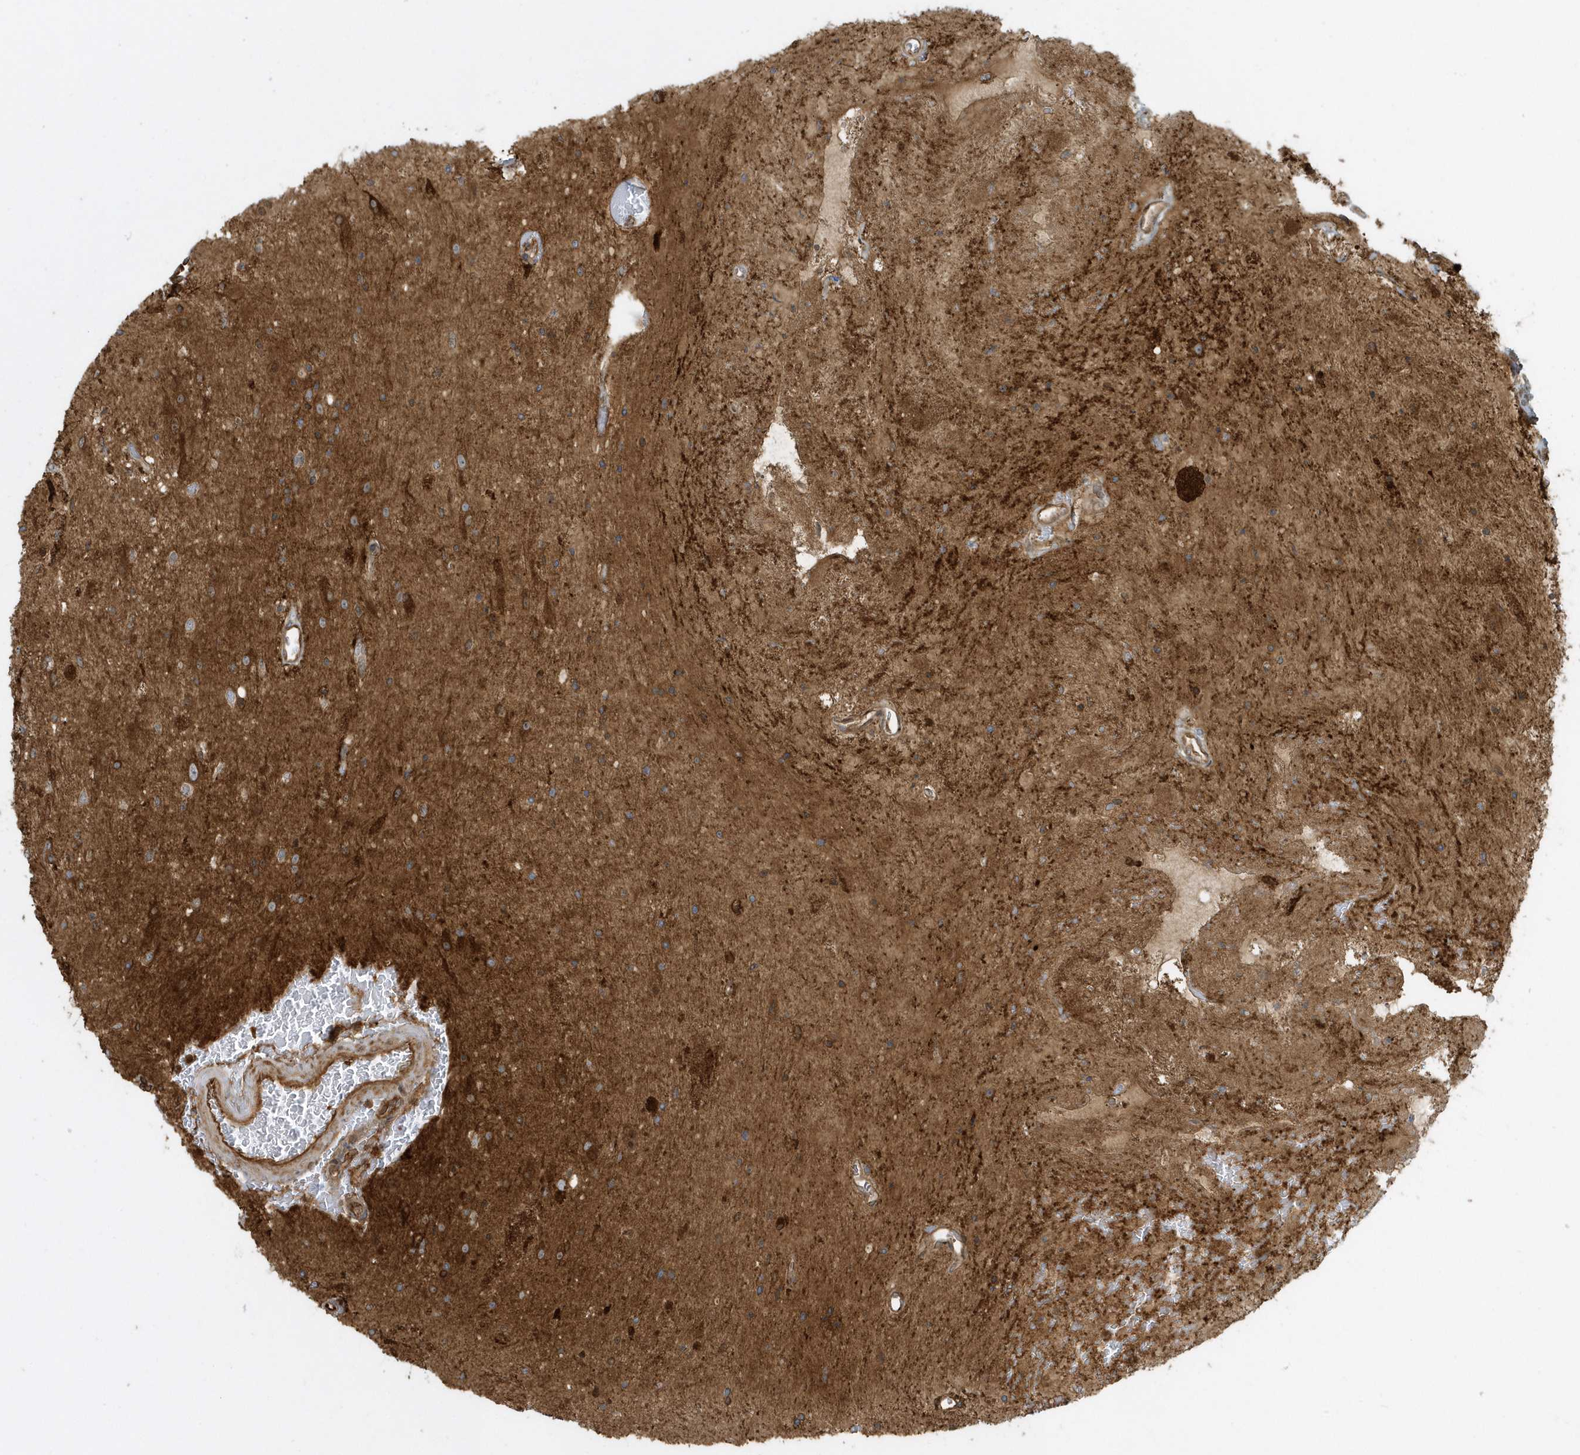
{"staining": {"intensity": "moderate", "quantity": ">75%", "location": "cytoplasmic/membranous"}, "tissue": "glioma", "cell_type": "Tumor cells", "image_type": "cancer", "snomed": [{"axis": "morphology", "description": "Glioma, malignant, High grade"}, {"axis": "topography", "description": "Brain"}], "caption": "Moderate cytoplasmic/membranous positivity for a protein is identified in about >75% of tumor cells of glioma using immunohistochemistry.", "gene": "CLCN6", "patient": {"sex": "male", "age": 34}}